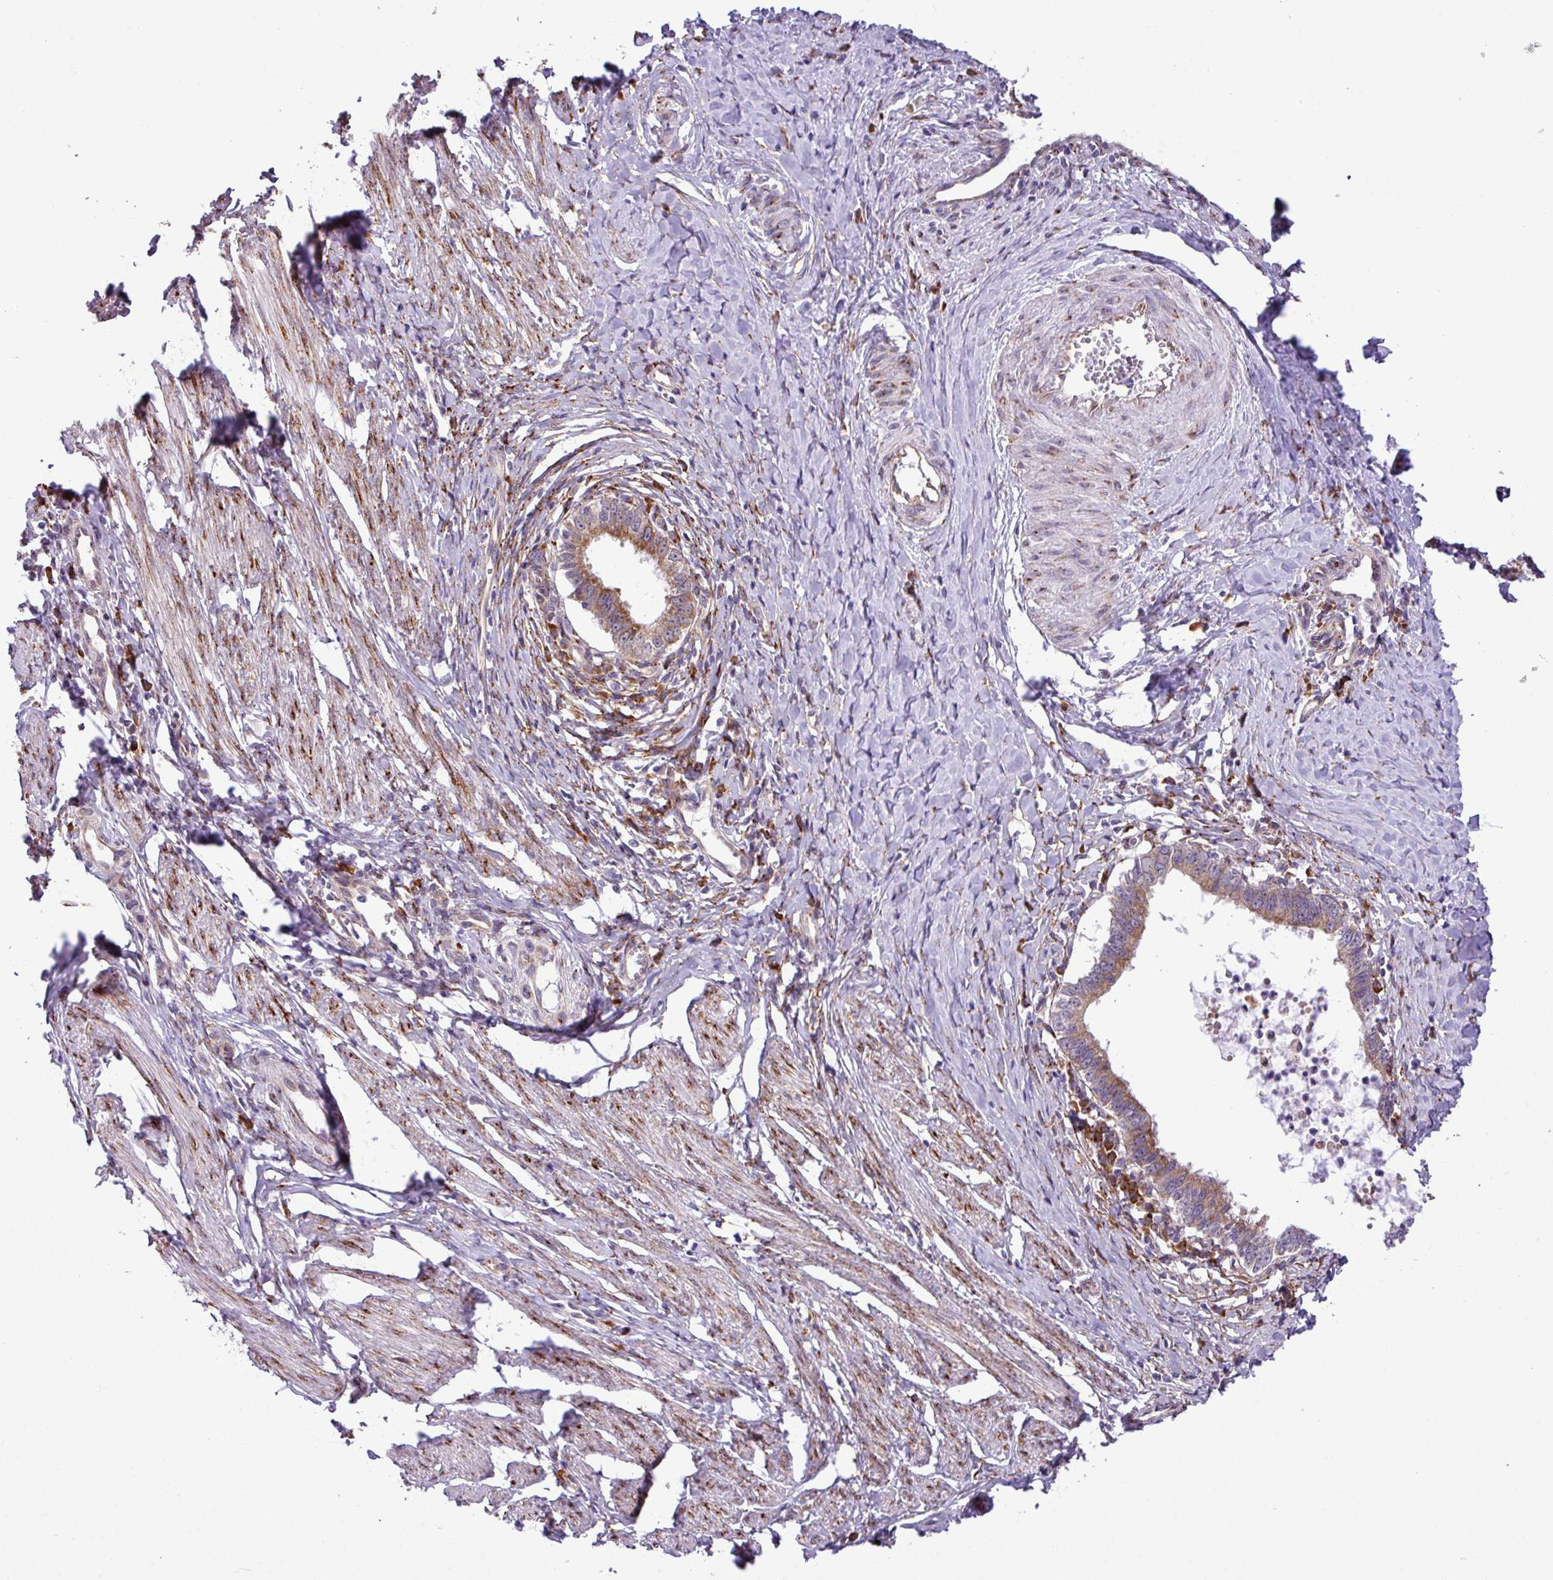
{"staining": {"intensity": "moderate", "quantity": ">75%", "location": "cytoplasmic/membranous"}, "tissue": "cervical cancer", "cell_type": "Tumor cells", "image_type": "cancer", "snomed": [{"axis": "morphology", "description": "Adenocarcinoma, NOS"}, {"axis": "topography", "description": "Cervix"}], "caption": "Moderate cytoplasmic/membranous protein positivity is seen in approximately >75% of tumor cells in cervical adenocarcinoma.", "gene": "CFAP97", "patient": {"sex": "female", "age": 36}}